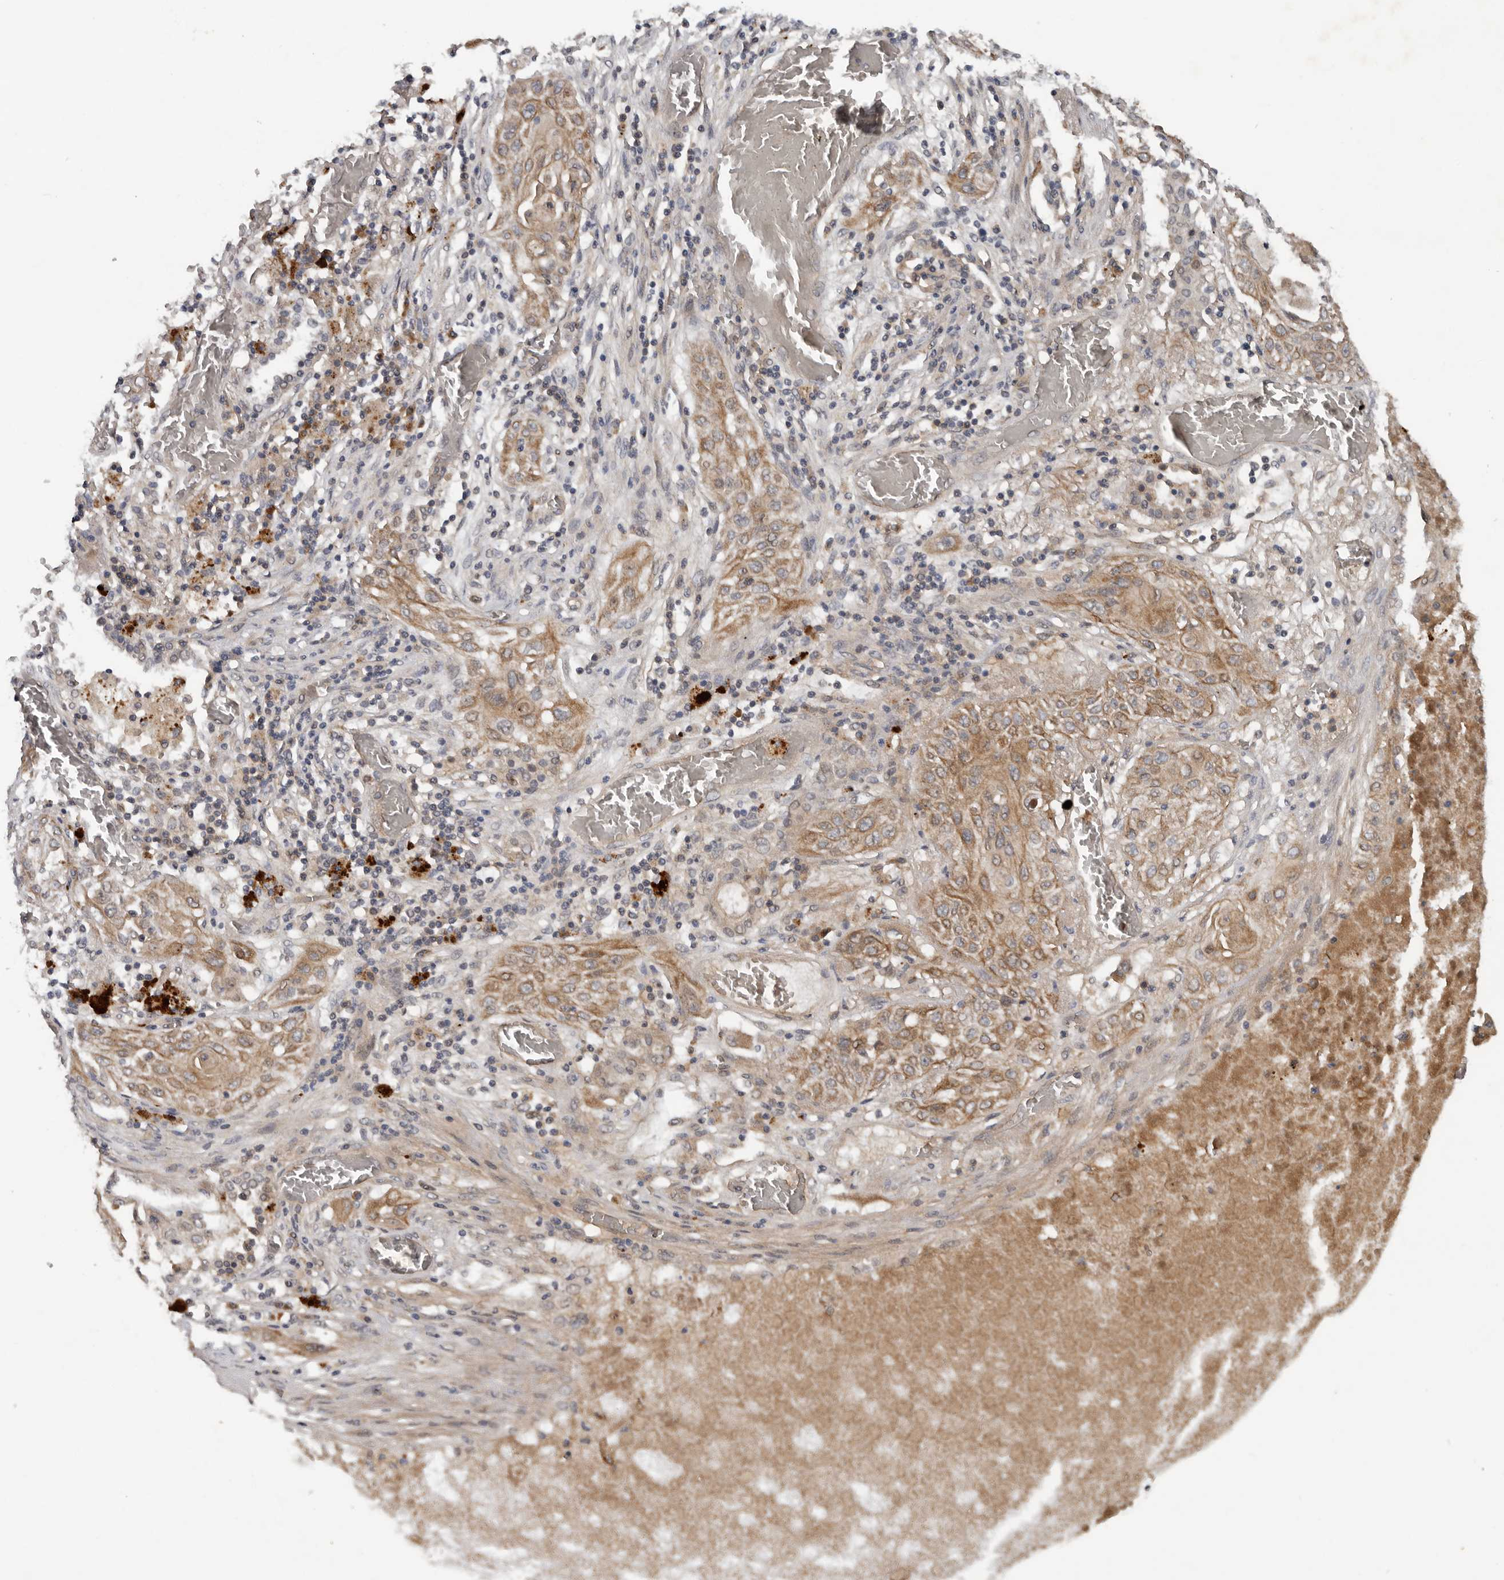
{"staining": {"intensity": "moderate", "quantity": ">75%", "location": "cytoplasmic/membranous"}, "tissue": "lung cancer", "cell_type": "Tumor cells", "image_type": "cancer", "snomed": [{"axis": "morphology", "description": "Squamous cell carcinoma, NOS"}, {"axis": "topography", "description": "Lung"}], "caption": "Tumor cells display medium levels of moderate cytoplasmic/membranous expression in approximately >75% of cells in human lung cancer.", "gene": "DNAJB4", "patient": {"sex": "female", "age": 47}}